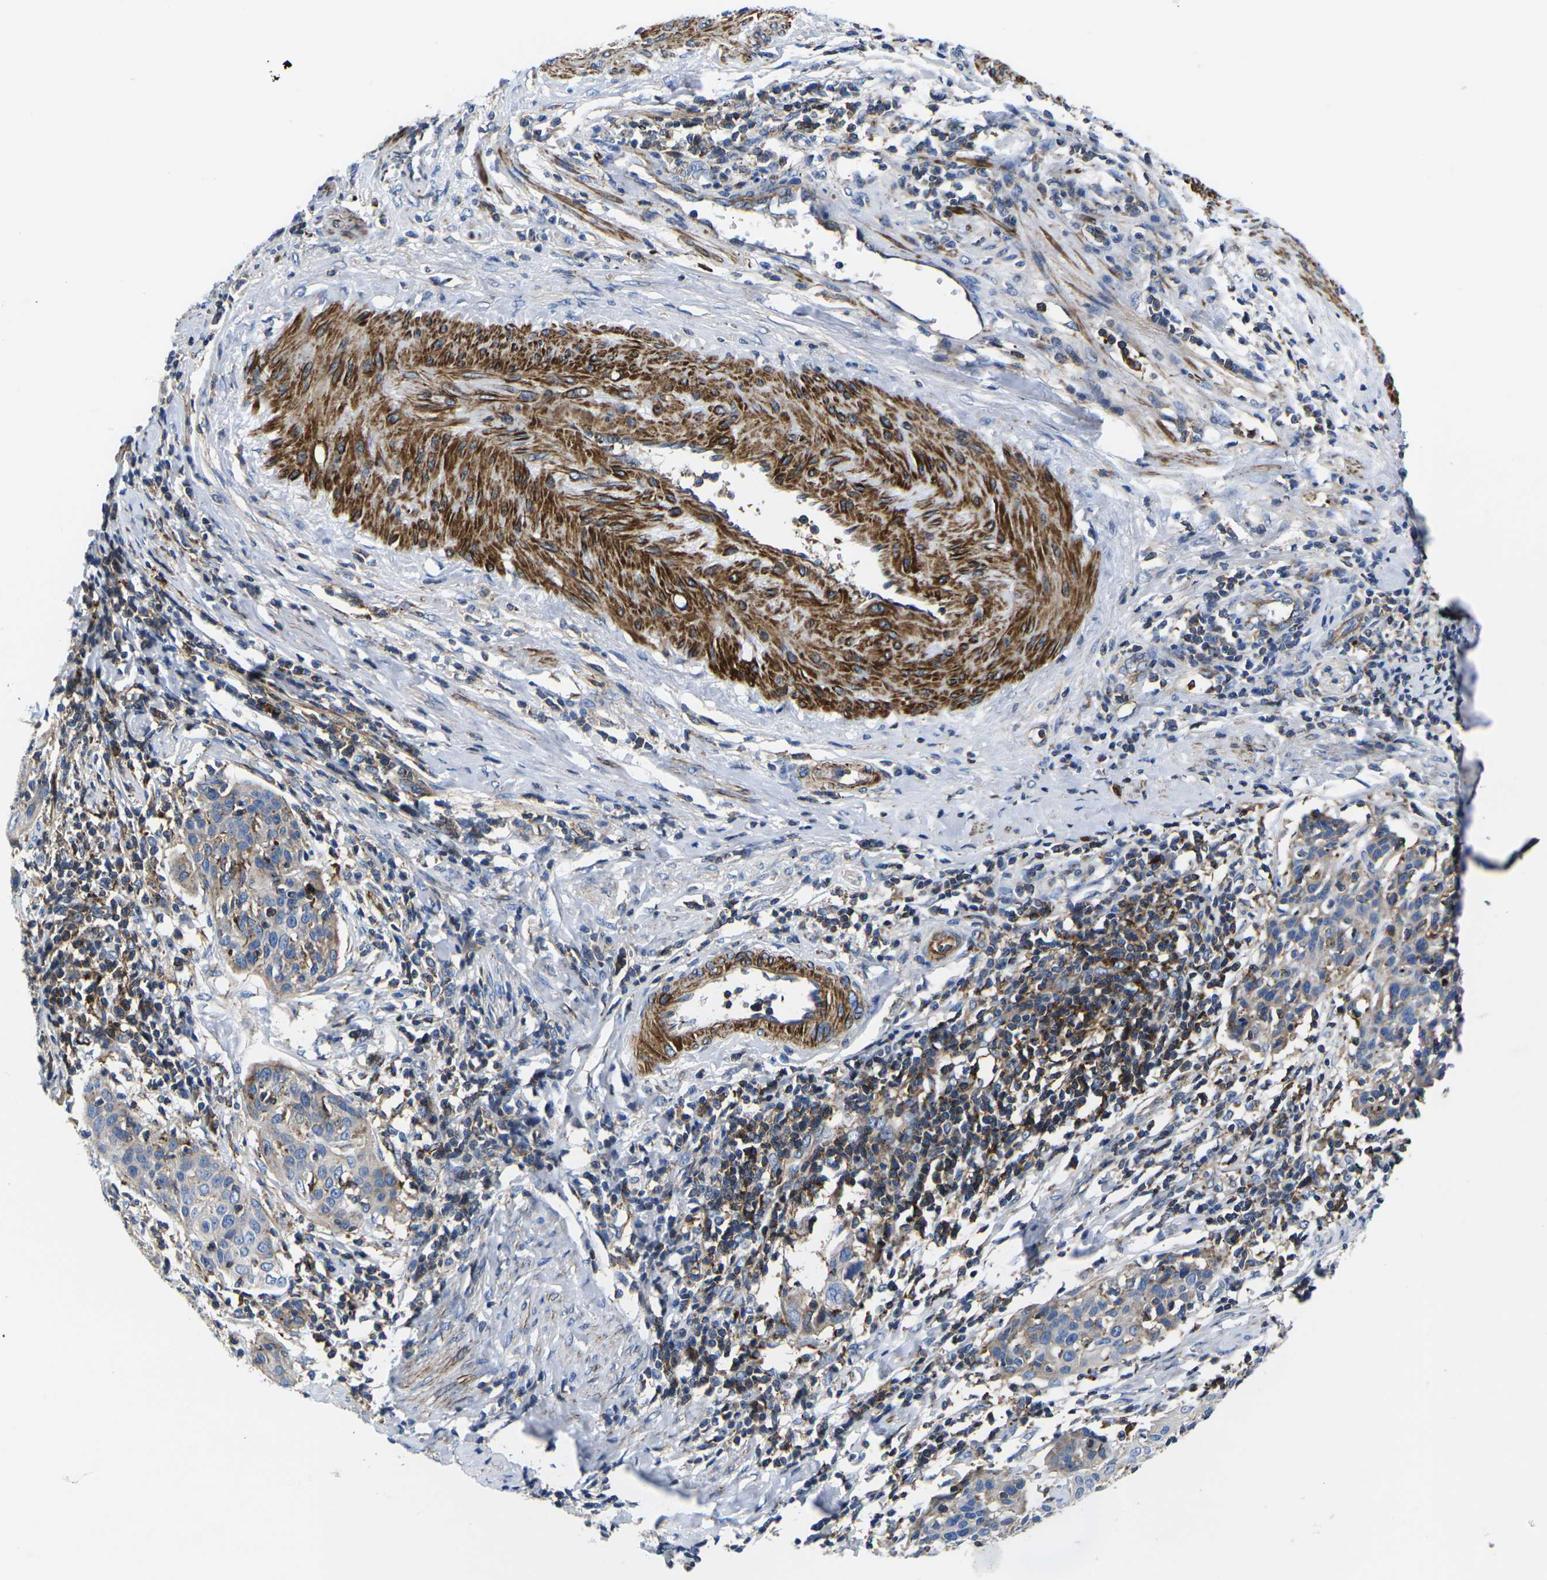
{"staining": {"intensity": "negative", "quantity": "none", "location": "none"}, "tissue": "cervical cancer", "cell_type": "Tumor cells", "image_type": "cancer", "snomed": [{"axis": "morphology", "description": "Squamous cell carcinoma, NOS"}, {"axis": "topography", "description": "Cervix"}], "caption": "An image of cervical squamous cell carcinoma stained for a protein shows no brown staining in tumor cells.", "gene": "GPR4", "patient": {"sex": "female", "age": 38}}